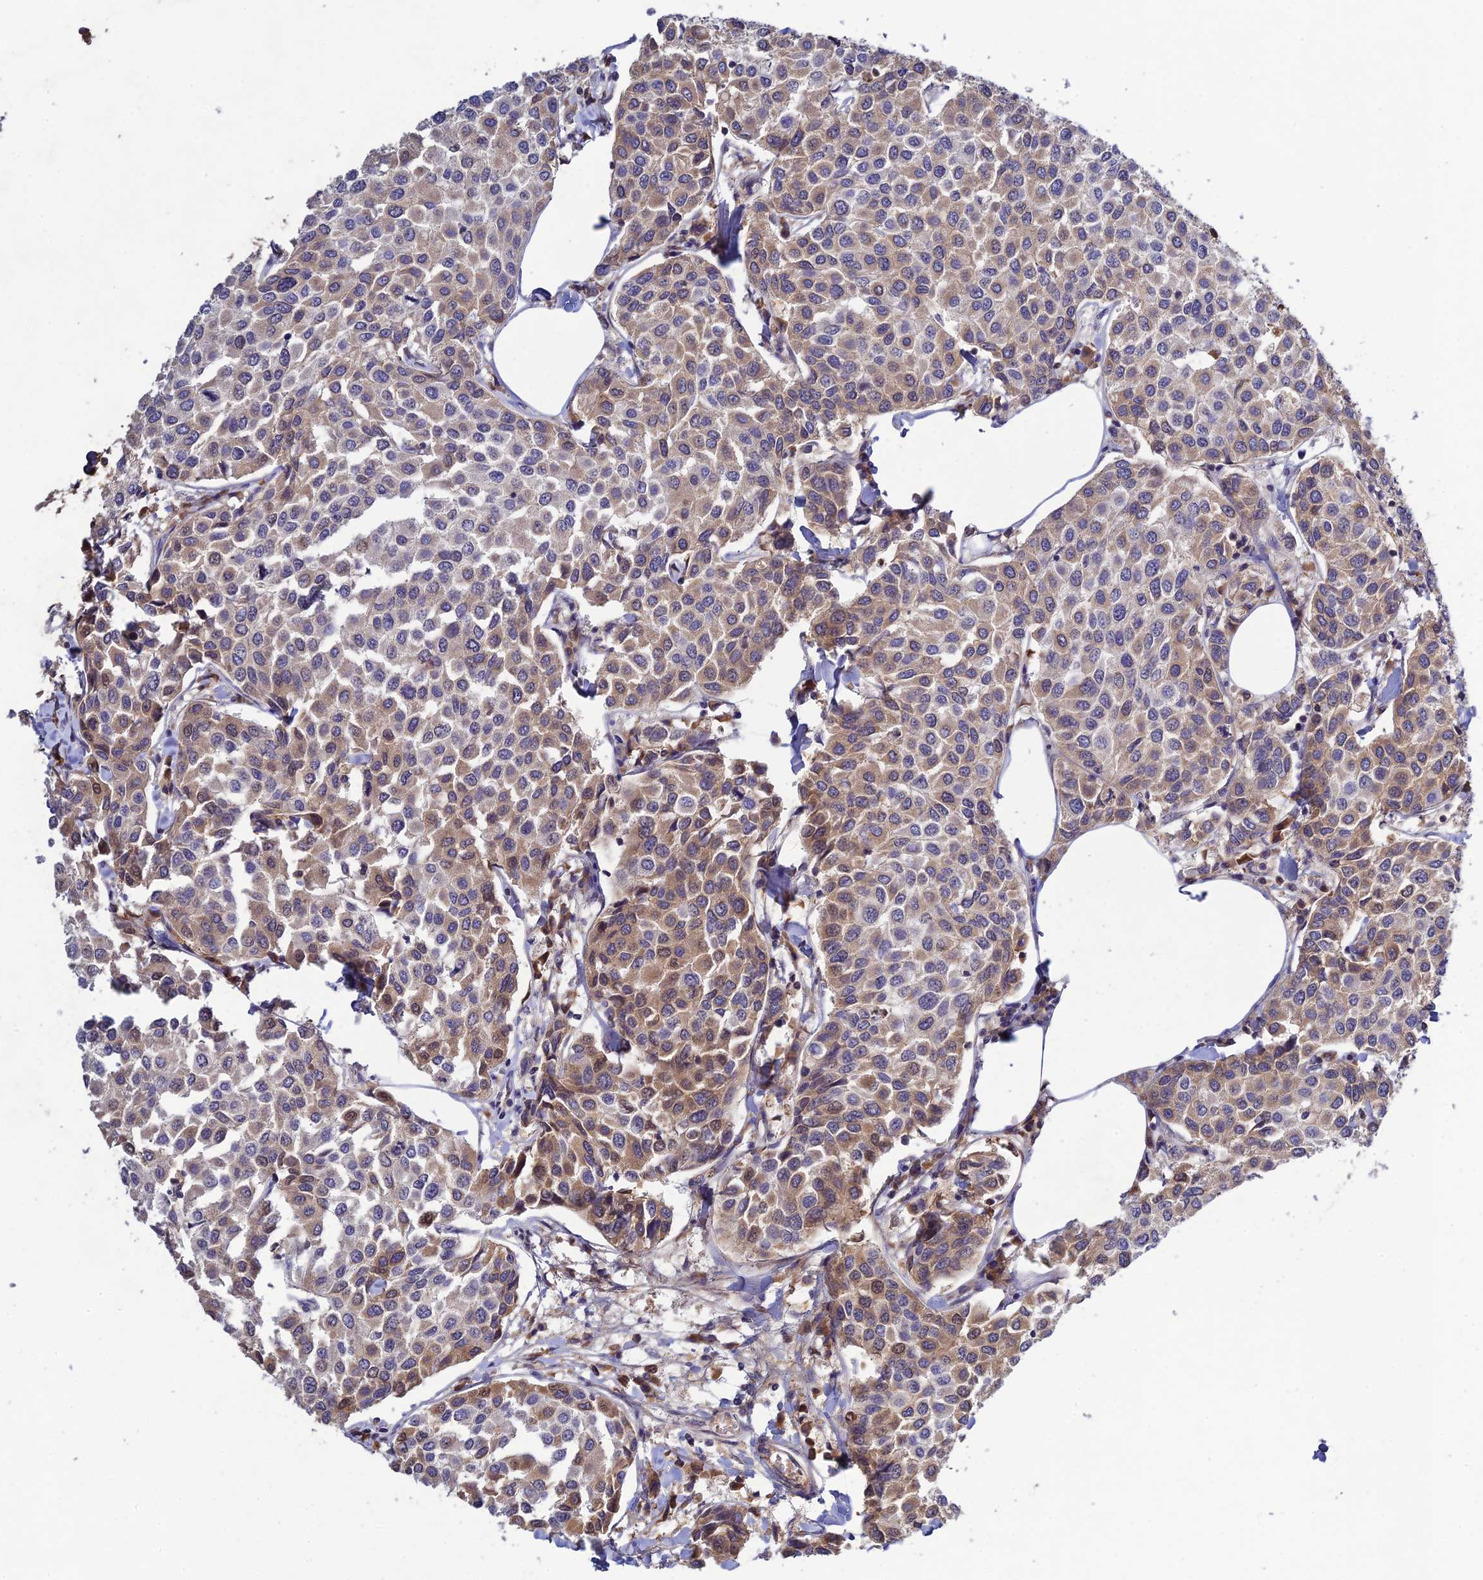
{"staining": {"intensity": "weak", "quantity": ">75%", "location": "cytoplasmic/membranous"}, "tissue": "breast cancer", "cell_type": "Tumor cells", "image_type": "cancer", "snomed": [{"axis": "morphology", "description": "Duct carcinoma"}, {"axis": "topography", "description": "Breast"}], "caption": "A micrograph of human invasive ductal carcinoma (breast) stained for a protein shows weak cytoplasmic/membranous brown staining in tumor cells.", "gene": "CHST5", "patient": {"sex": "female", "age": 55}}